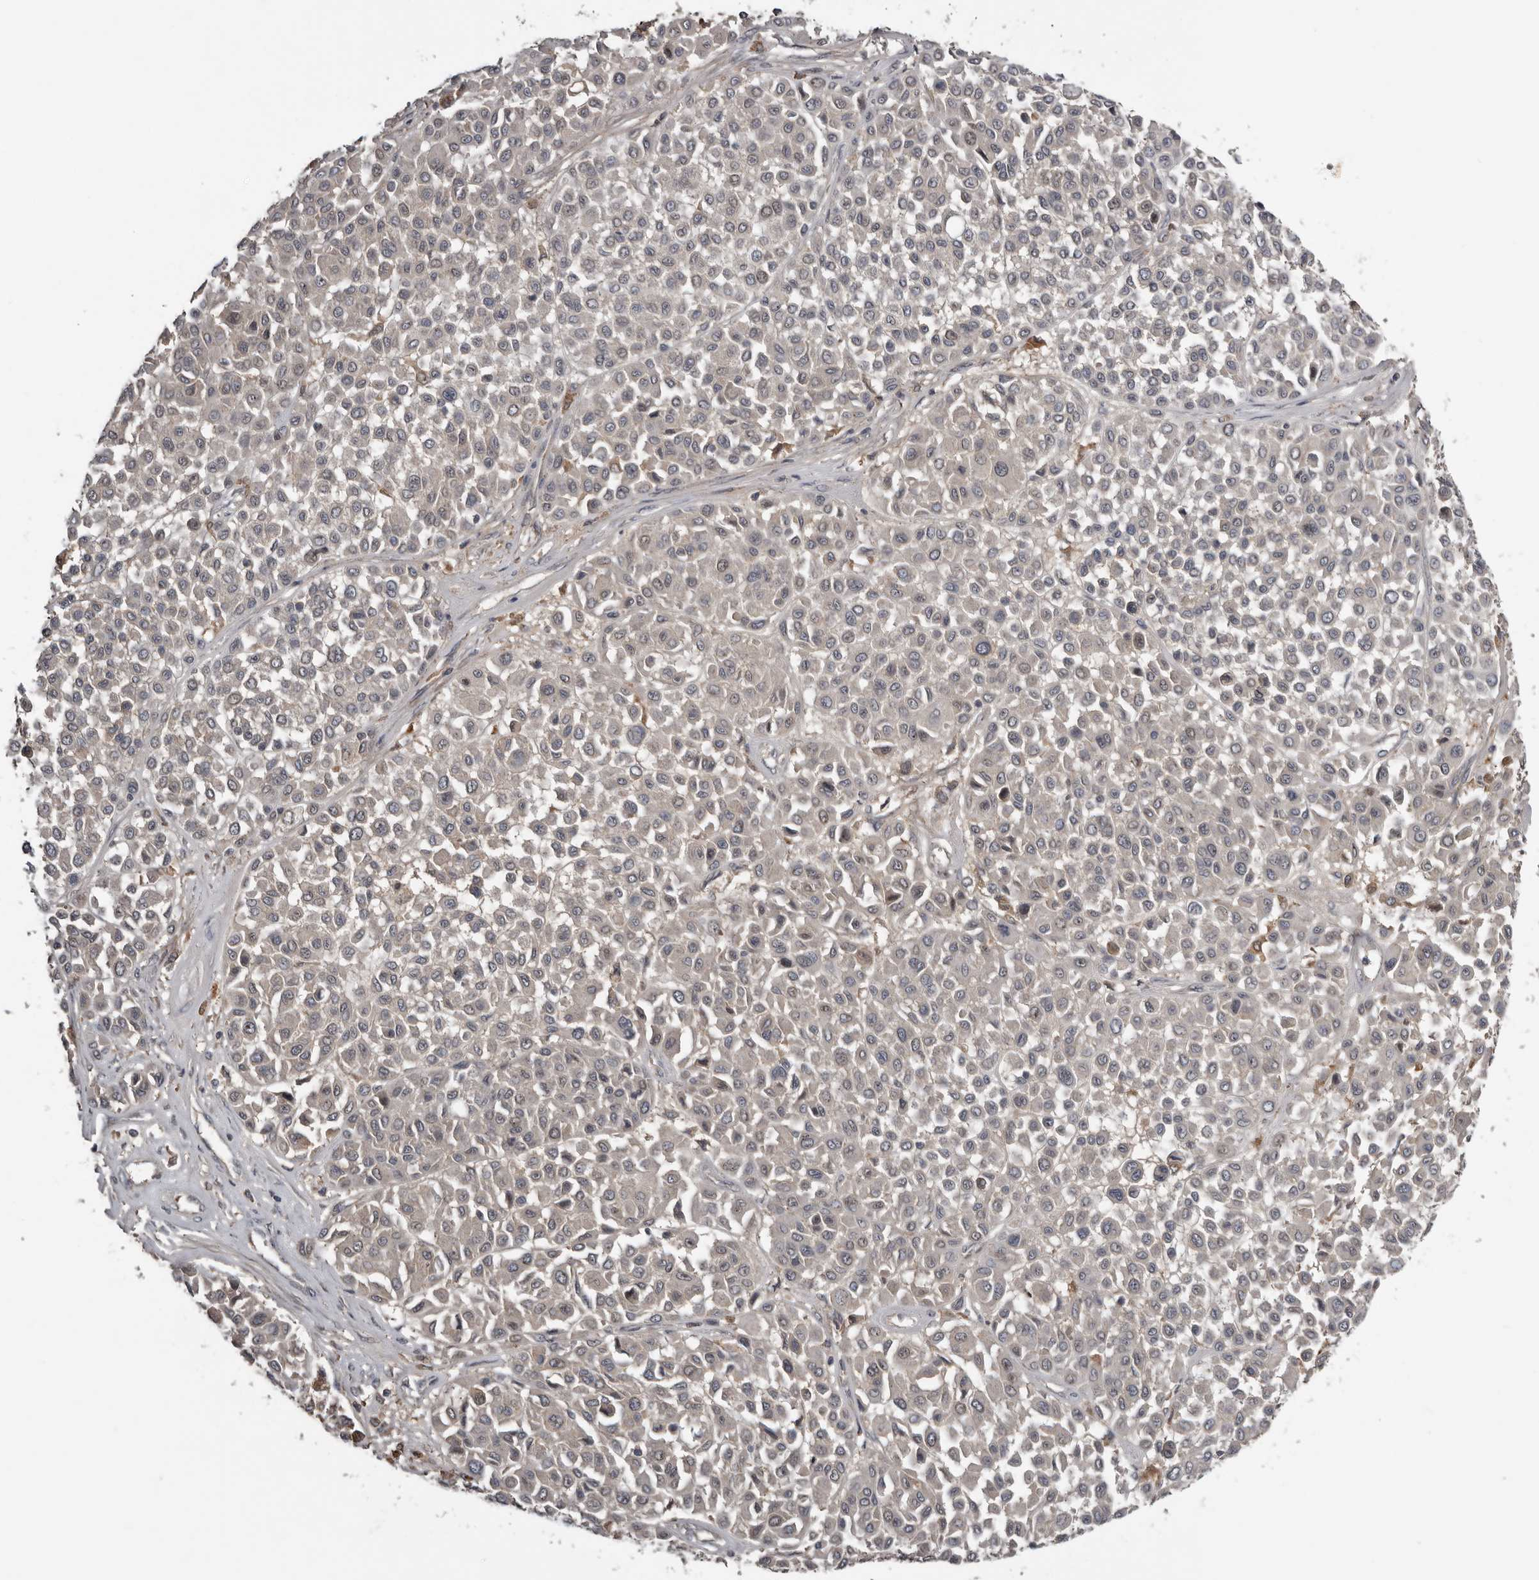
{"staining": {"intensity": "negative", "quantity": "none", "location": "none"}, "tissue": "melanoma", "cell_type": "Tumor cells", "image_type": "cancer", "snomed": [{"axis": "morphology", "description": "Malignant melanoma, Metastatic site"}, {"axis": "topography", "description": "Soft tissue"}], "caption": "Tumor cells are negative for protein expression in human malignant melanoma (metastatic site). (DAB IHC with hematoxylin counter stain).", "gene": "NMUR1", "patient": {"sex": "male", "age": 41}}